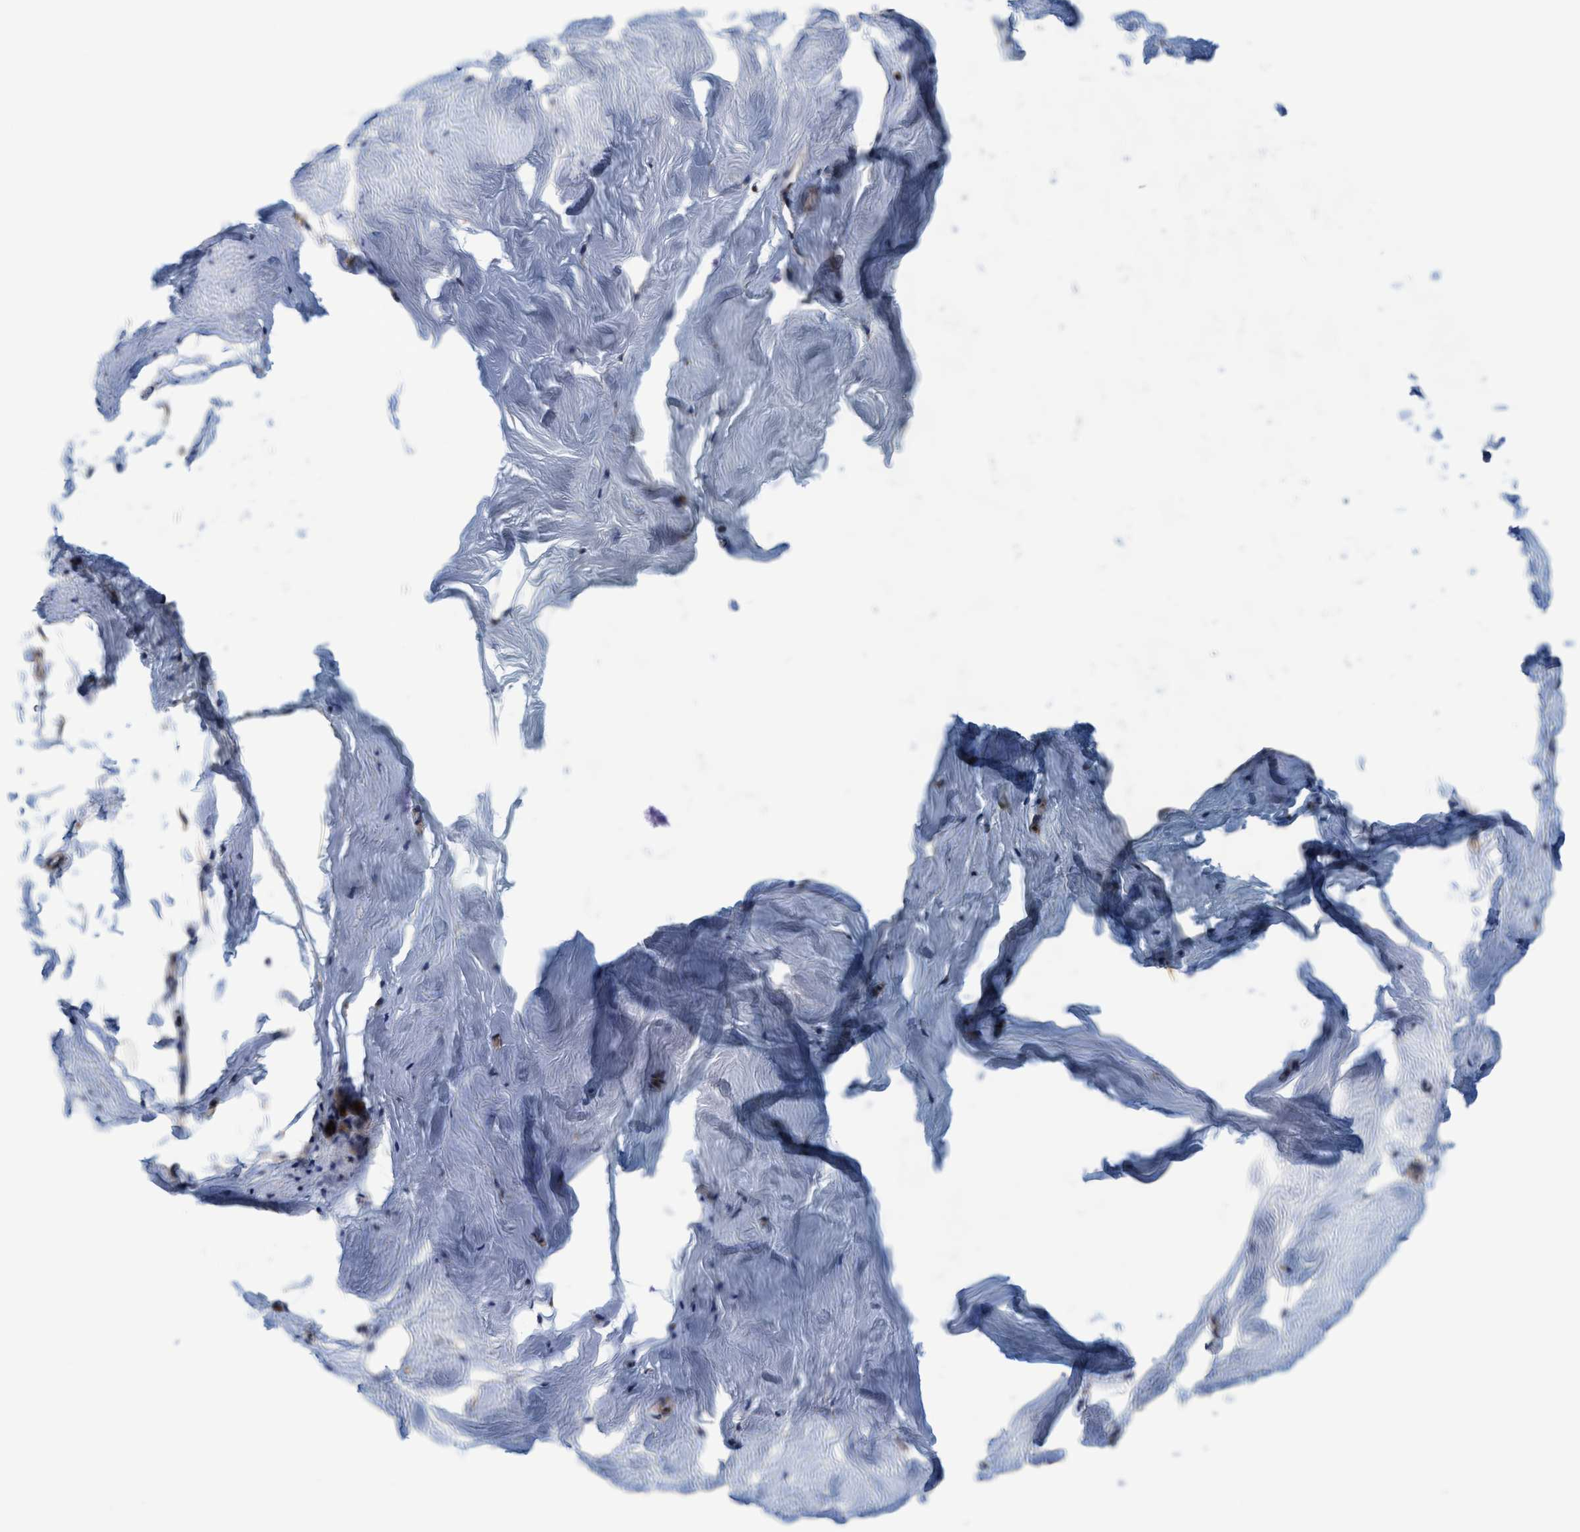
{"staining": {"intensity": "negative", "quantity": "none", "location": "none"}, "tissue": "breast", "cell_type": "Adipocytes", "image_type": "normal", "snomed": [{"axis": "morphology", "description": "Normal tissue, NOS"}, {"axis": "topography", "description": "Breast"}], "caption": "Immunohistochemical staining of unremarkable breast reveals no significant staining in adipocytes. The staining was performed using DAB (3,3'-diaminobenzidine) to visualize the protein expression in brown, while the nuclei were stained in blue with hematoxylin (Magnification: 20x).", "gene": "SLC28A3", "patient": {"sex": "female", "age": 62}}